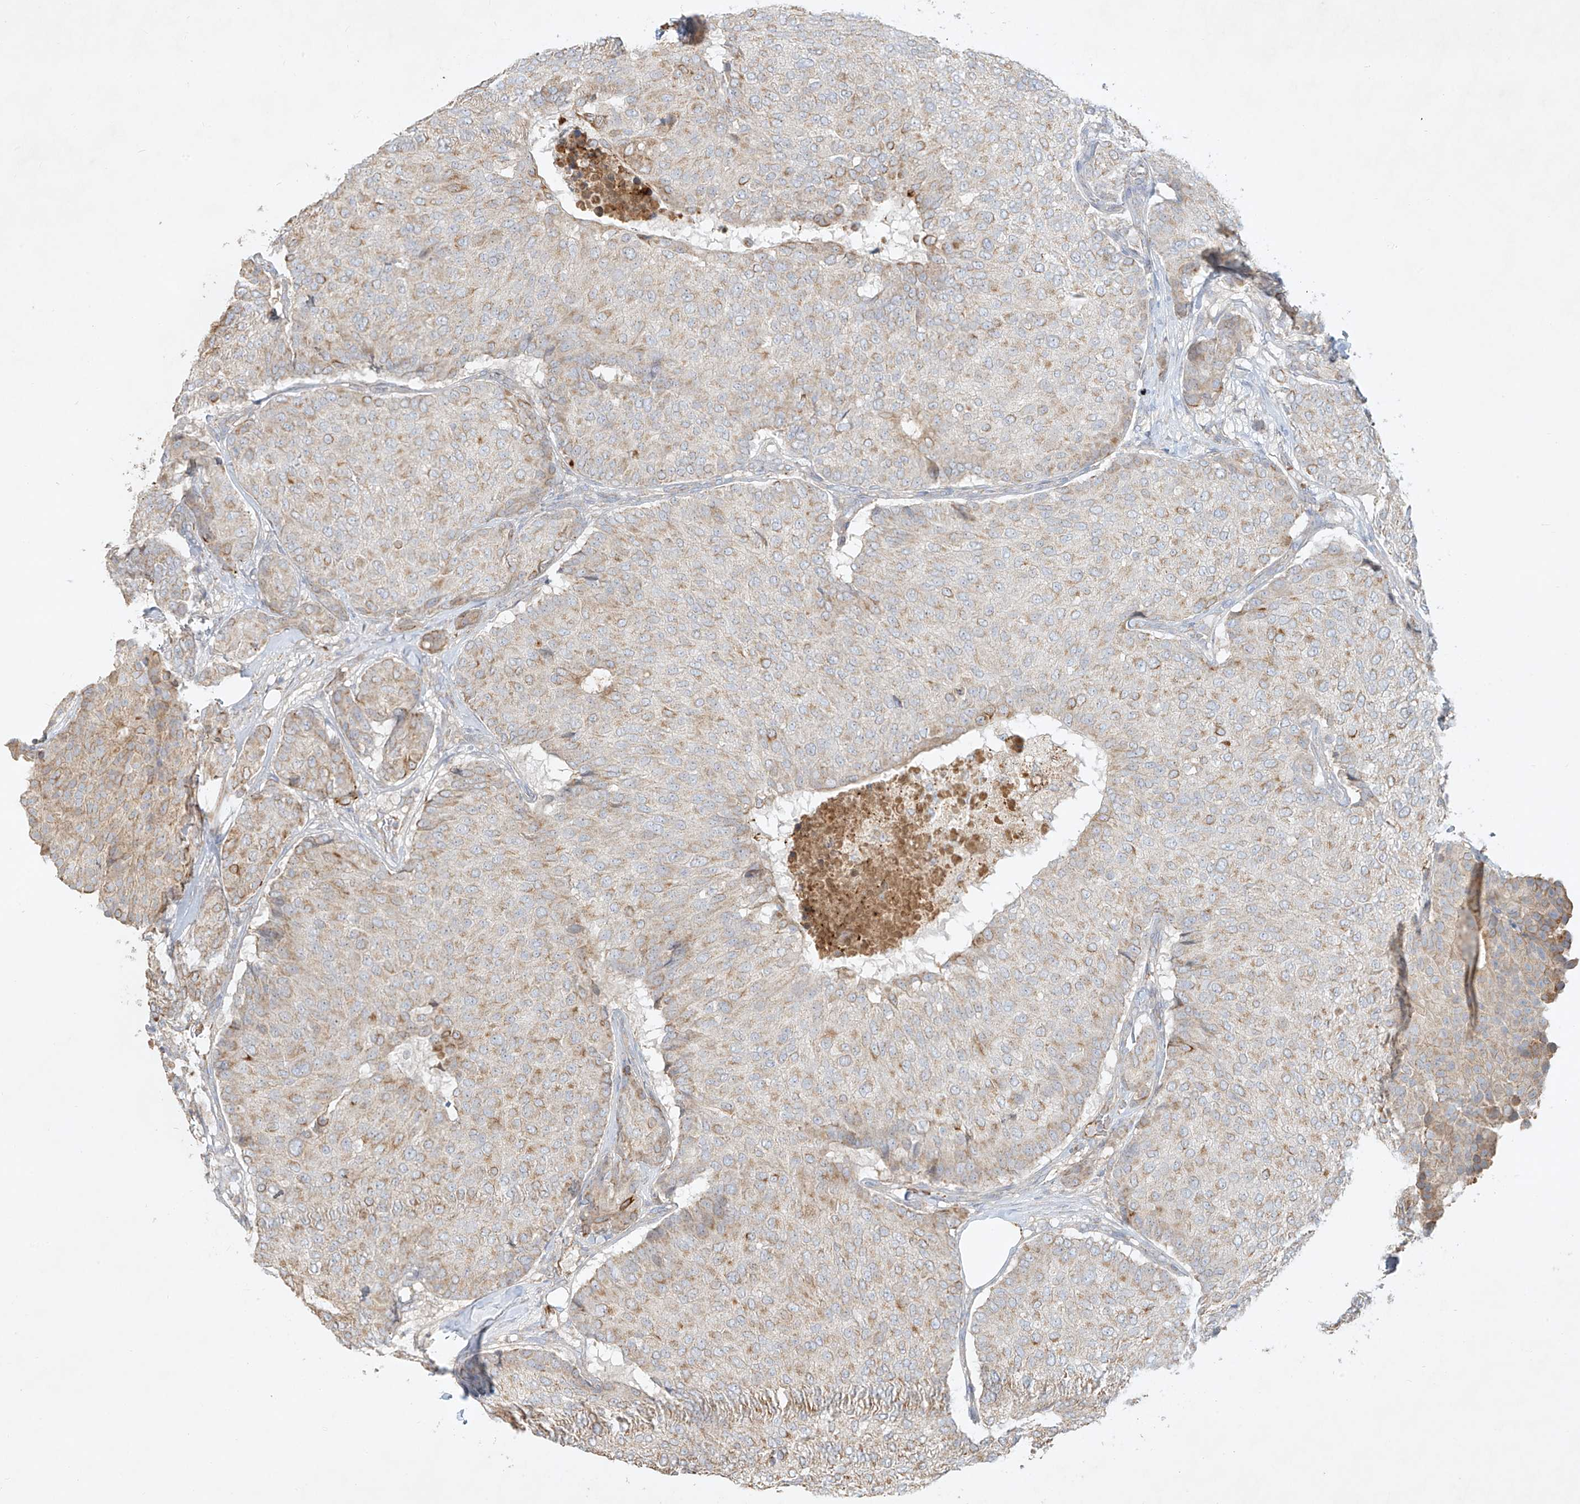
{"staining": {"intensity": "moderate", "quantity": "<25%", "location": "cytoplasmic/membranous"}, "tissue": "breast cancer", "cell_type": "Tumor cells", "image_type": "cancer", "snomed": [{"axis": "morphology", "description": "Duct carcinoma"}, {"axis": "topography", "description": "Breast"}], "caption": "An image showing moderate cytoplasmic/membranous positivity in about <25% of tumor cells in breast invasive ductal carcinoma, as visualized by brown immunohistochemical staining.", "gene": "KPNA7", "patient": {"sex": "female", "age": 75}}